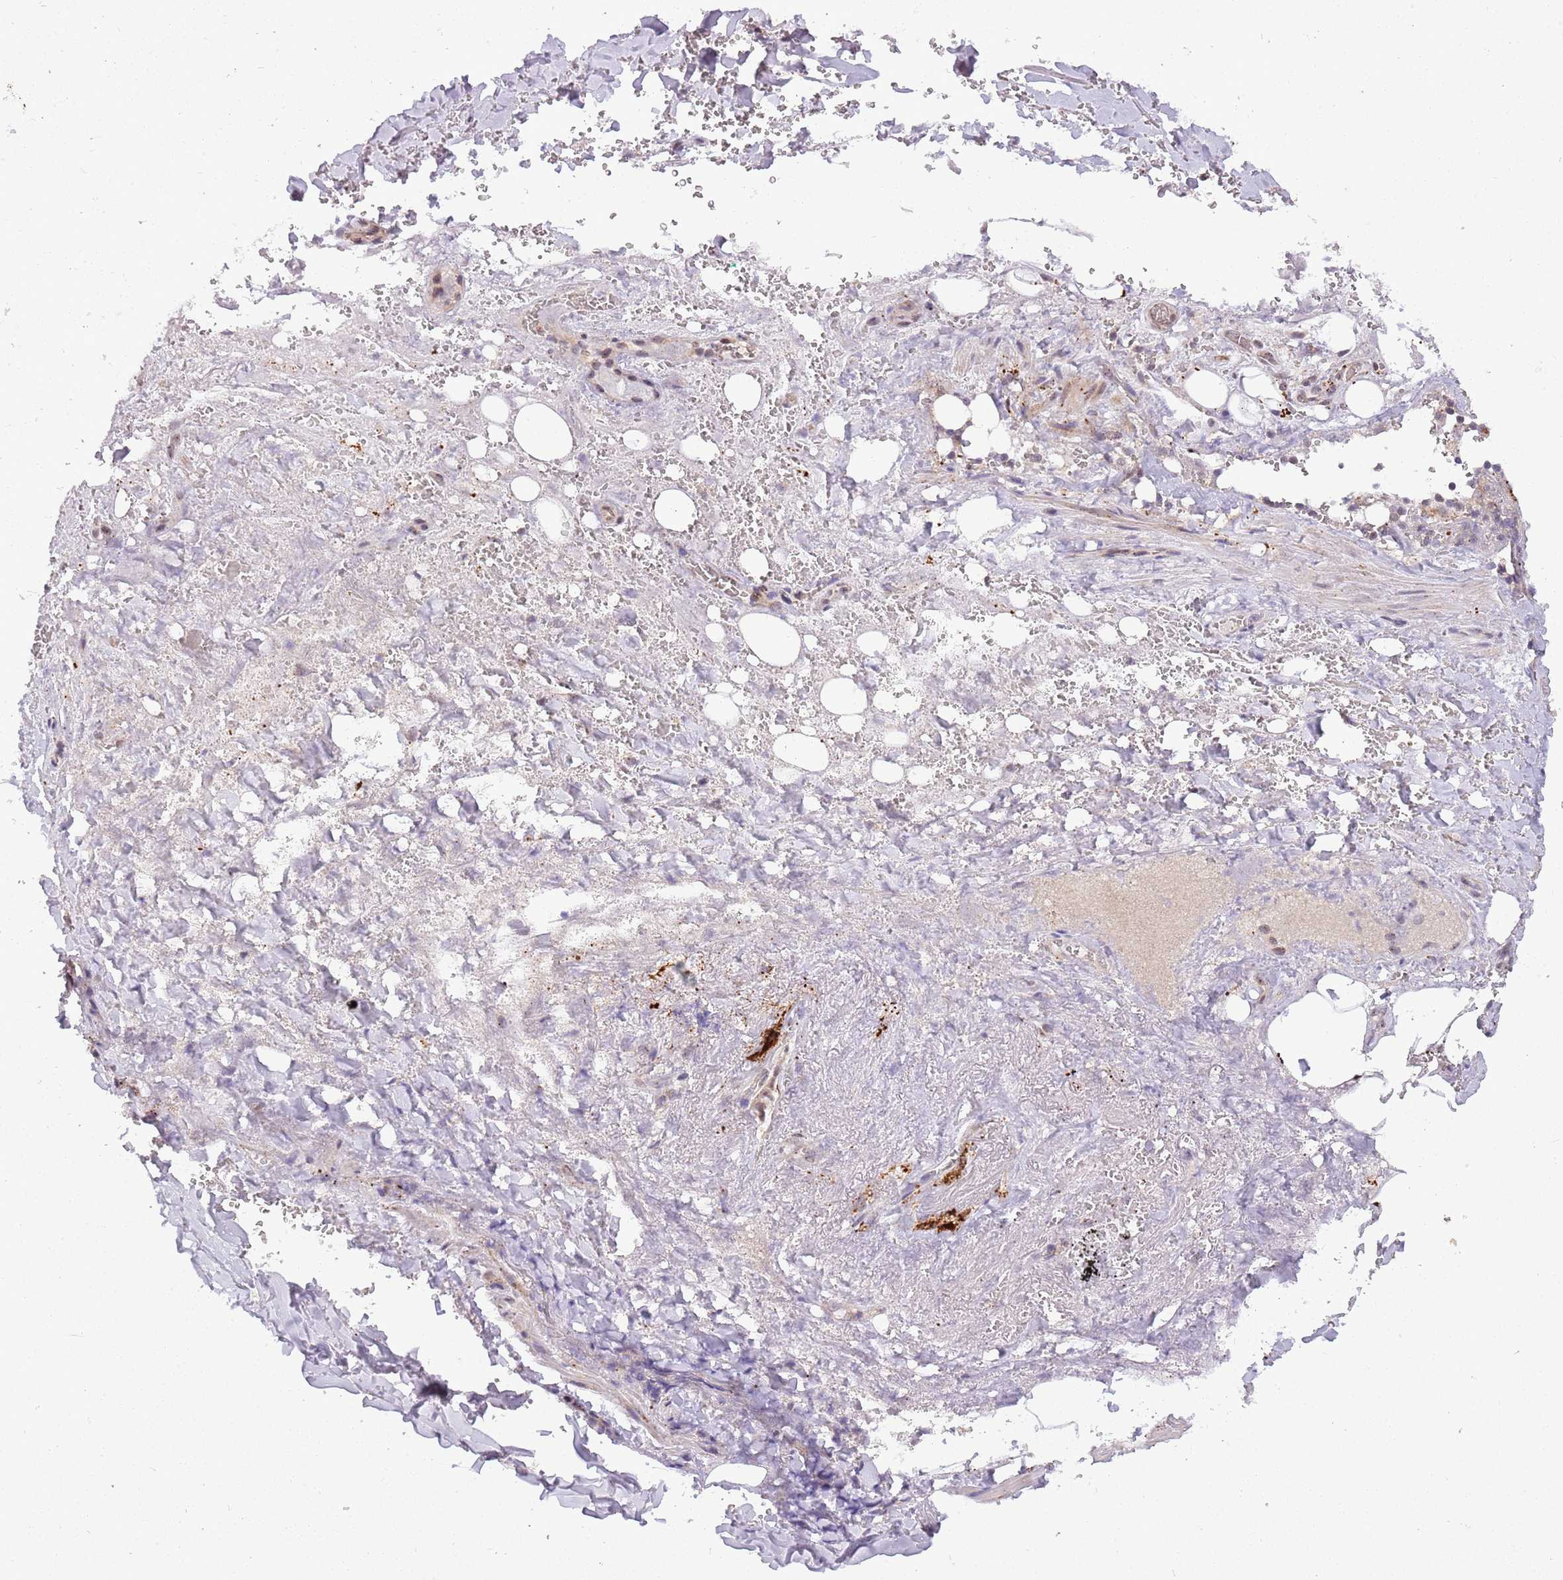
{"staining": {"intensity": "weak", "quantity": "25%-75%", "location": "cytoplasmic/membranous"}, "tissue": "adipose tissue", "cell_type": "Adipocytes", "image_type": "normal", "snomed": [{"axis": "morphology", "description": "Normal tissue, NOS"}, {"axis": "topography", "description": "Cartilage tissue"}], "caption": "Immunohistochemical staining of normal adipose tissue demonstrates 25%-75% levels of weak cytoplasmic/membranous protein expression in approximately 25%-75% of adipocytes.", "gene": "TRIM27", "patient": {"sex": "male", "age": 66}}